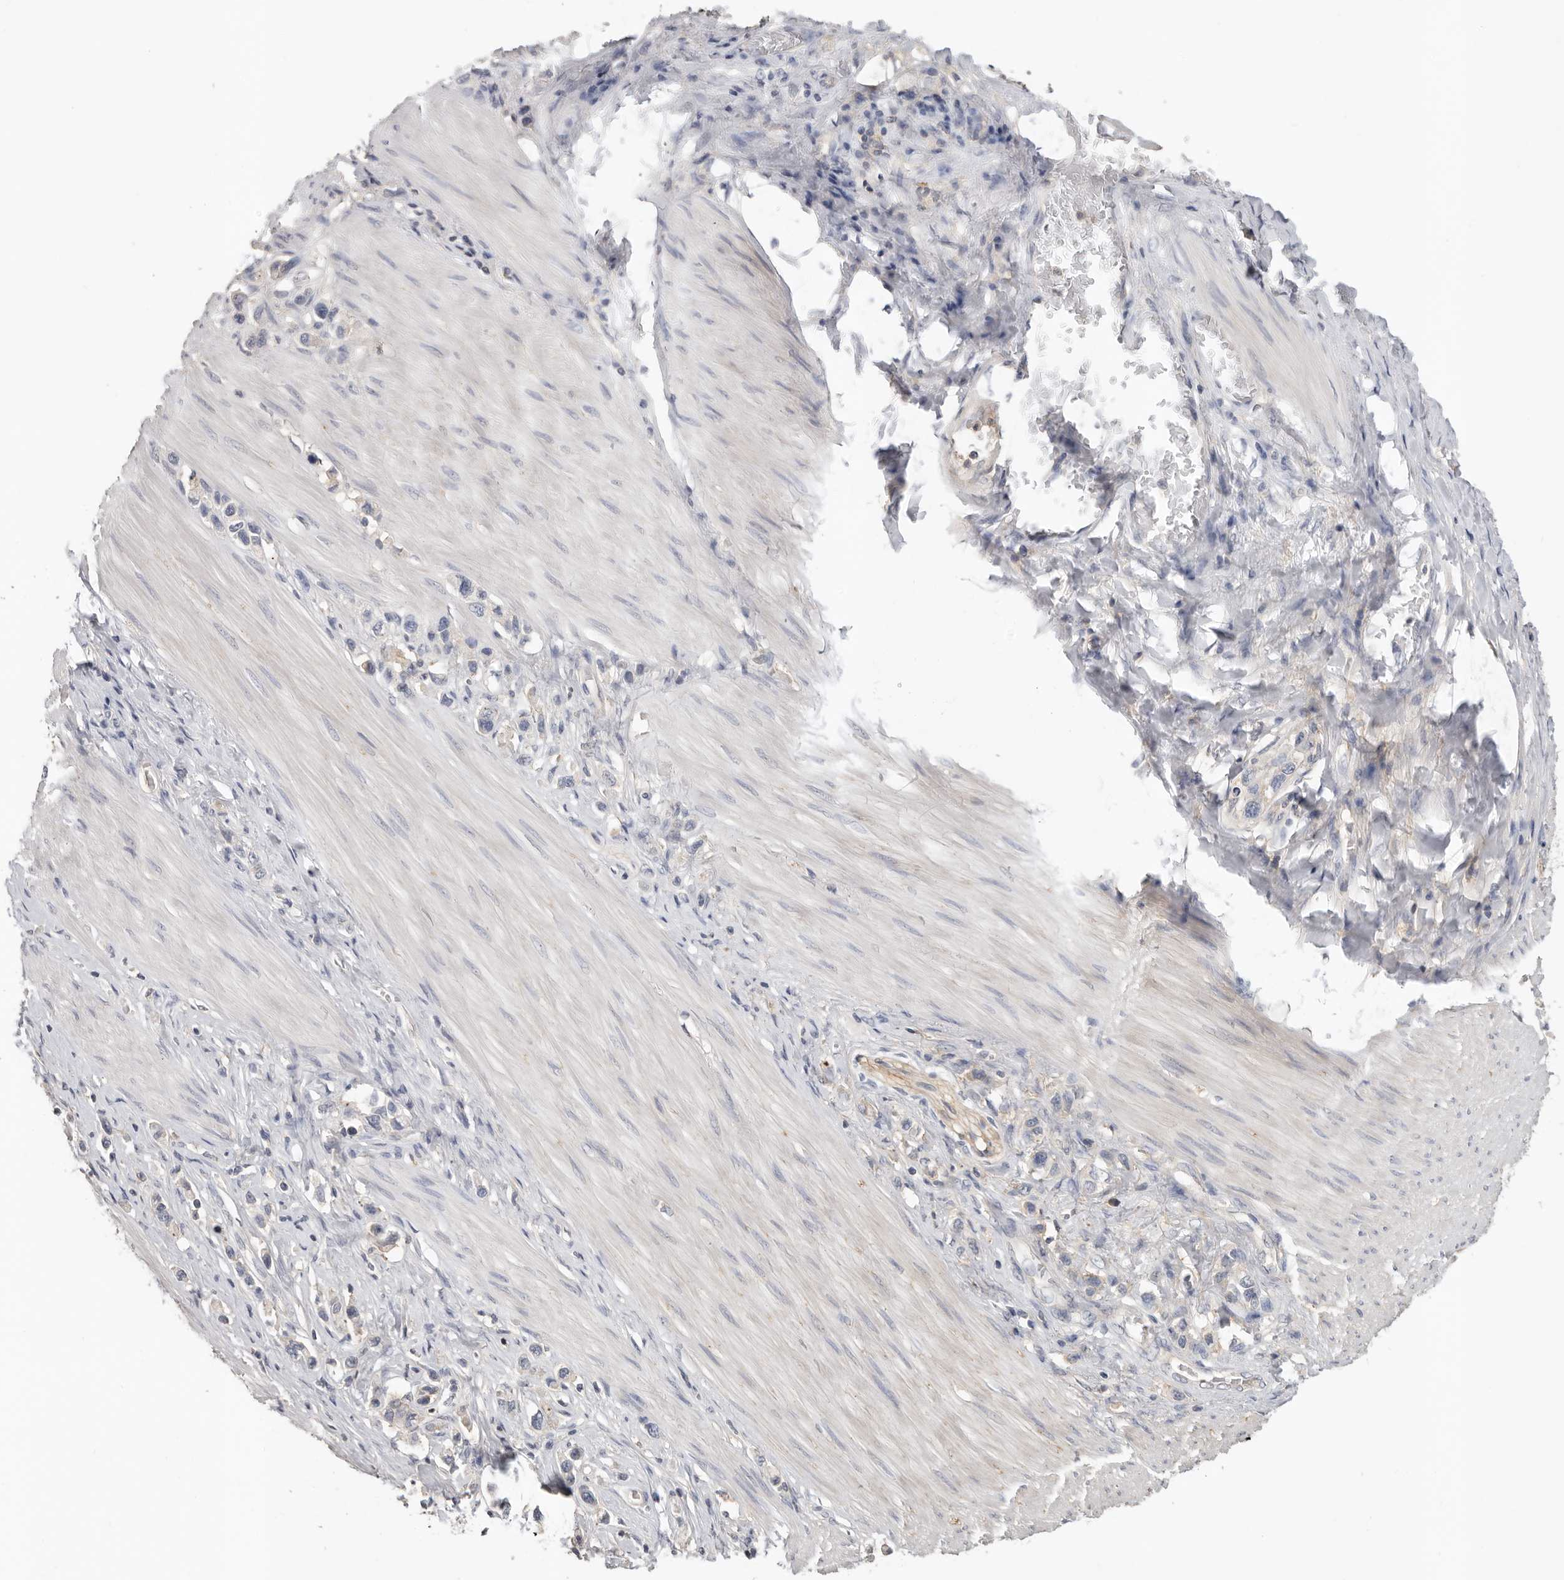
{"staining": {"intensity": "negative", "quantity": "none", "location": "none"}, "tissue": "stomach cancer", "cell_type": "Tumor cells", "image_type": "cancer", "snomed": [{"axis": "morphology", "description": "Adenocarcinoma, NOS"}, {"axis": "topography", "description": "Stomach"}], "caption": "A high-resolution micrograph shows immunohistochemistry (IHC) staining of stomach cancer (adenocarcinoma), which displays no significant positivity in tumor cells.", "gene": "WDTC1", "patient": {"sex": "female", "age": 65}}